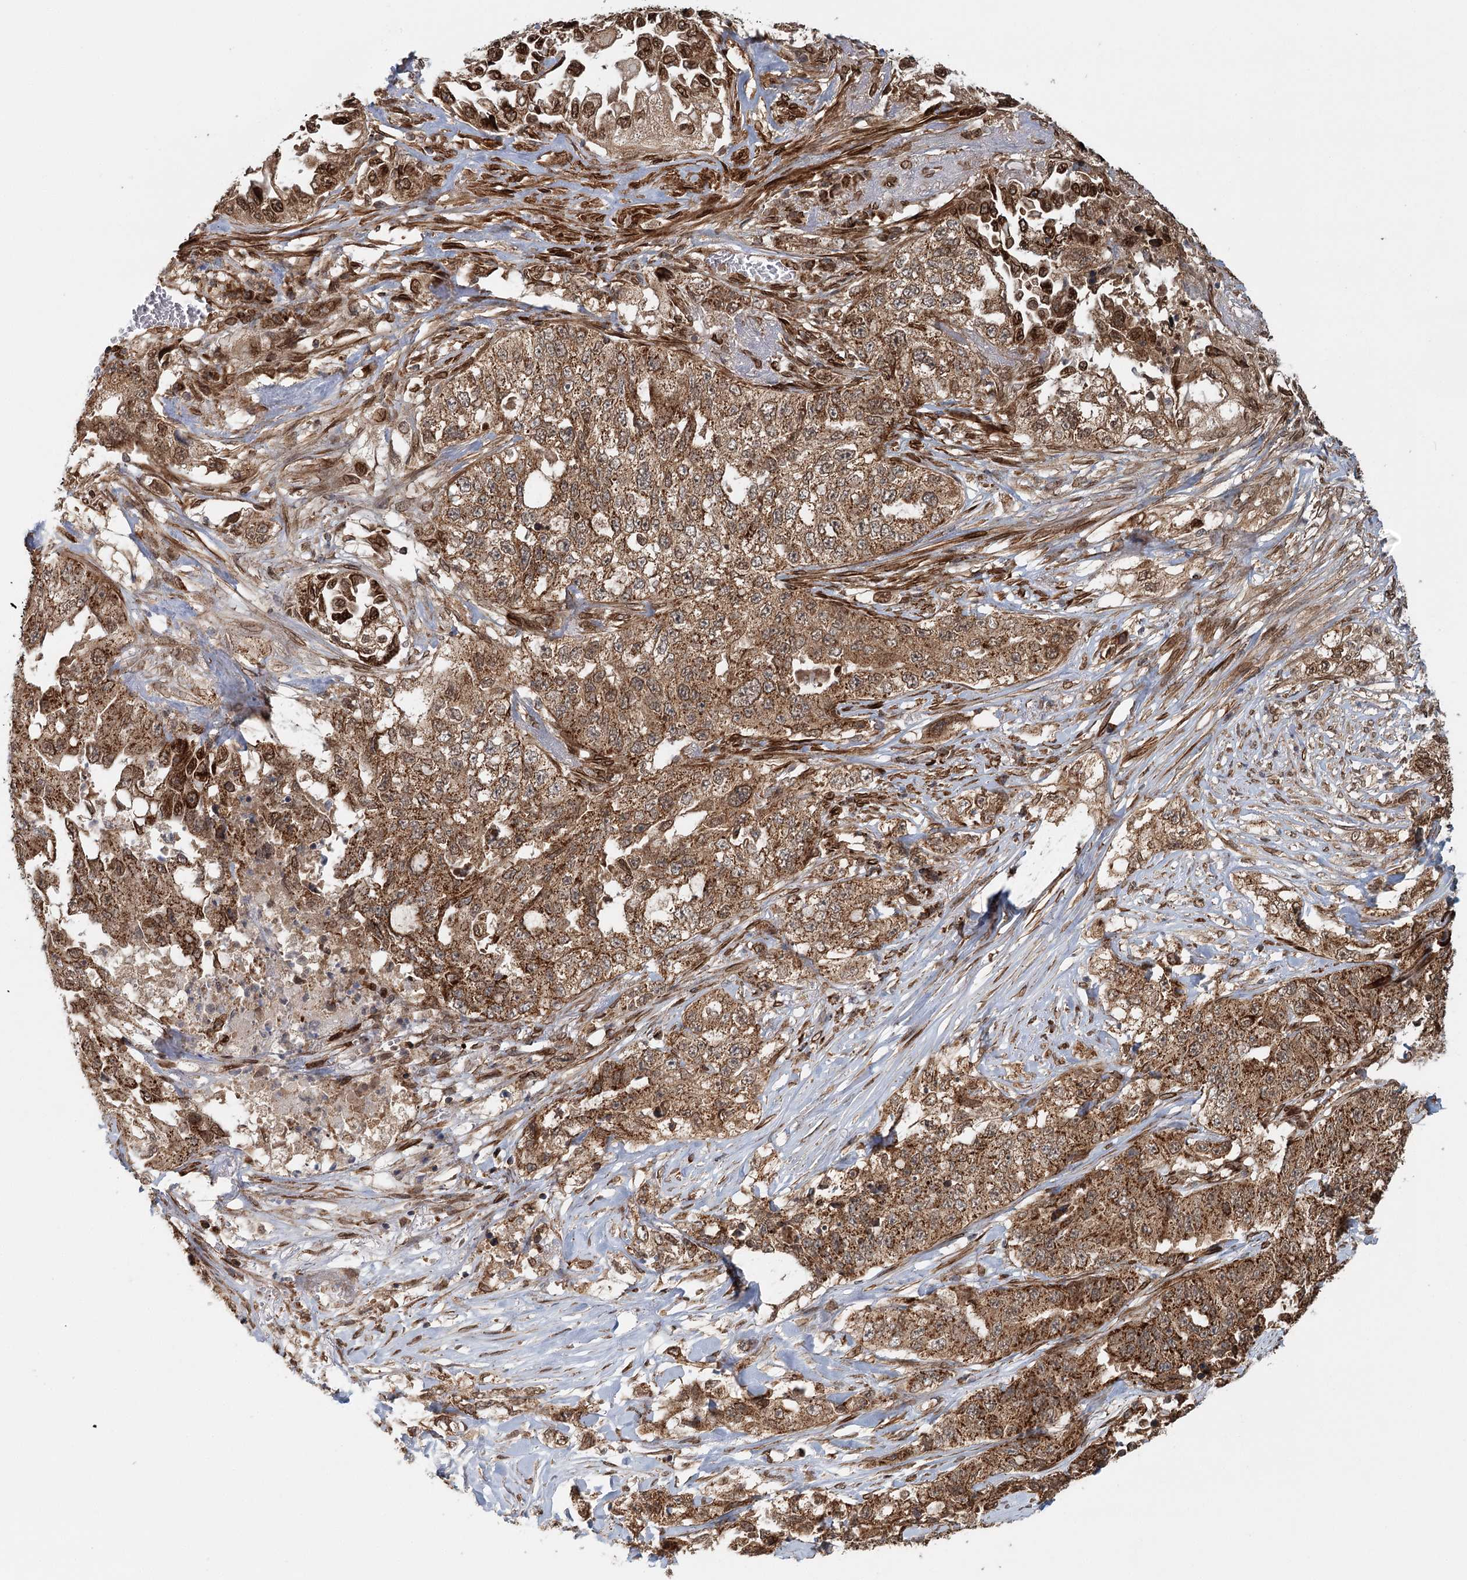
{"staining": {"intensity": "moderate", "quantity": ">75%", "location": "cytoplasmic/membranous"}, "tissue": "lung cancer", "cell_type": "Tumor cells", "image_type": "cancer", "snomed": [{"axis": "morphology", "description": "Adenocarcinoma, NOS"}, {"axis": "topography", "description": "Lung"}], "caption": "Human lung cancer (adenocarcinoma) stained with a brown dye demonstrates moderate cytoplasmic/membranous positive expression in about >75% of tumor cells.", "gene": "BCKDHA", "patient": {"sex": "female", "age": 51}}